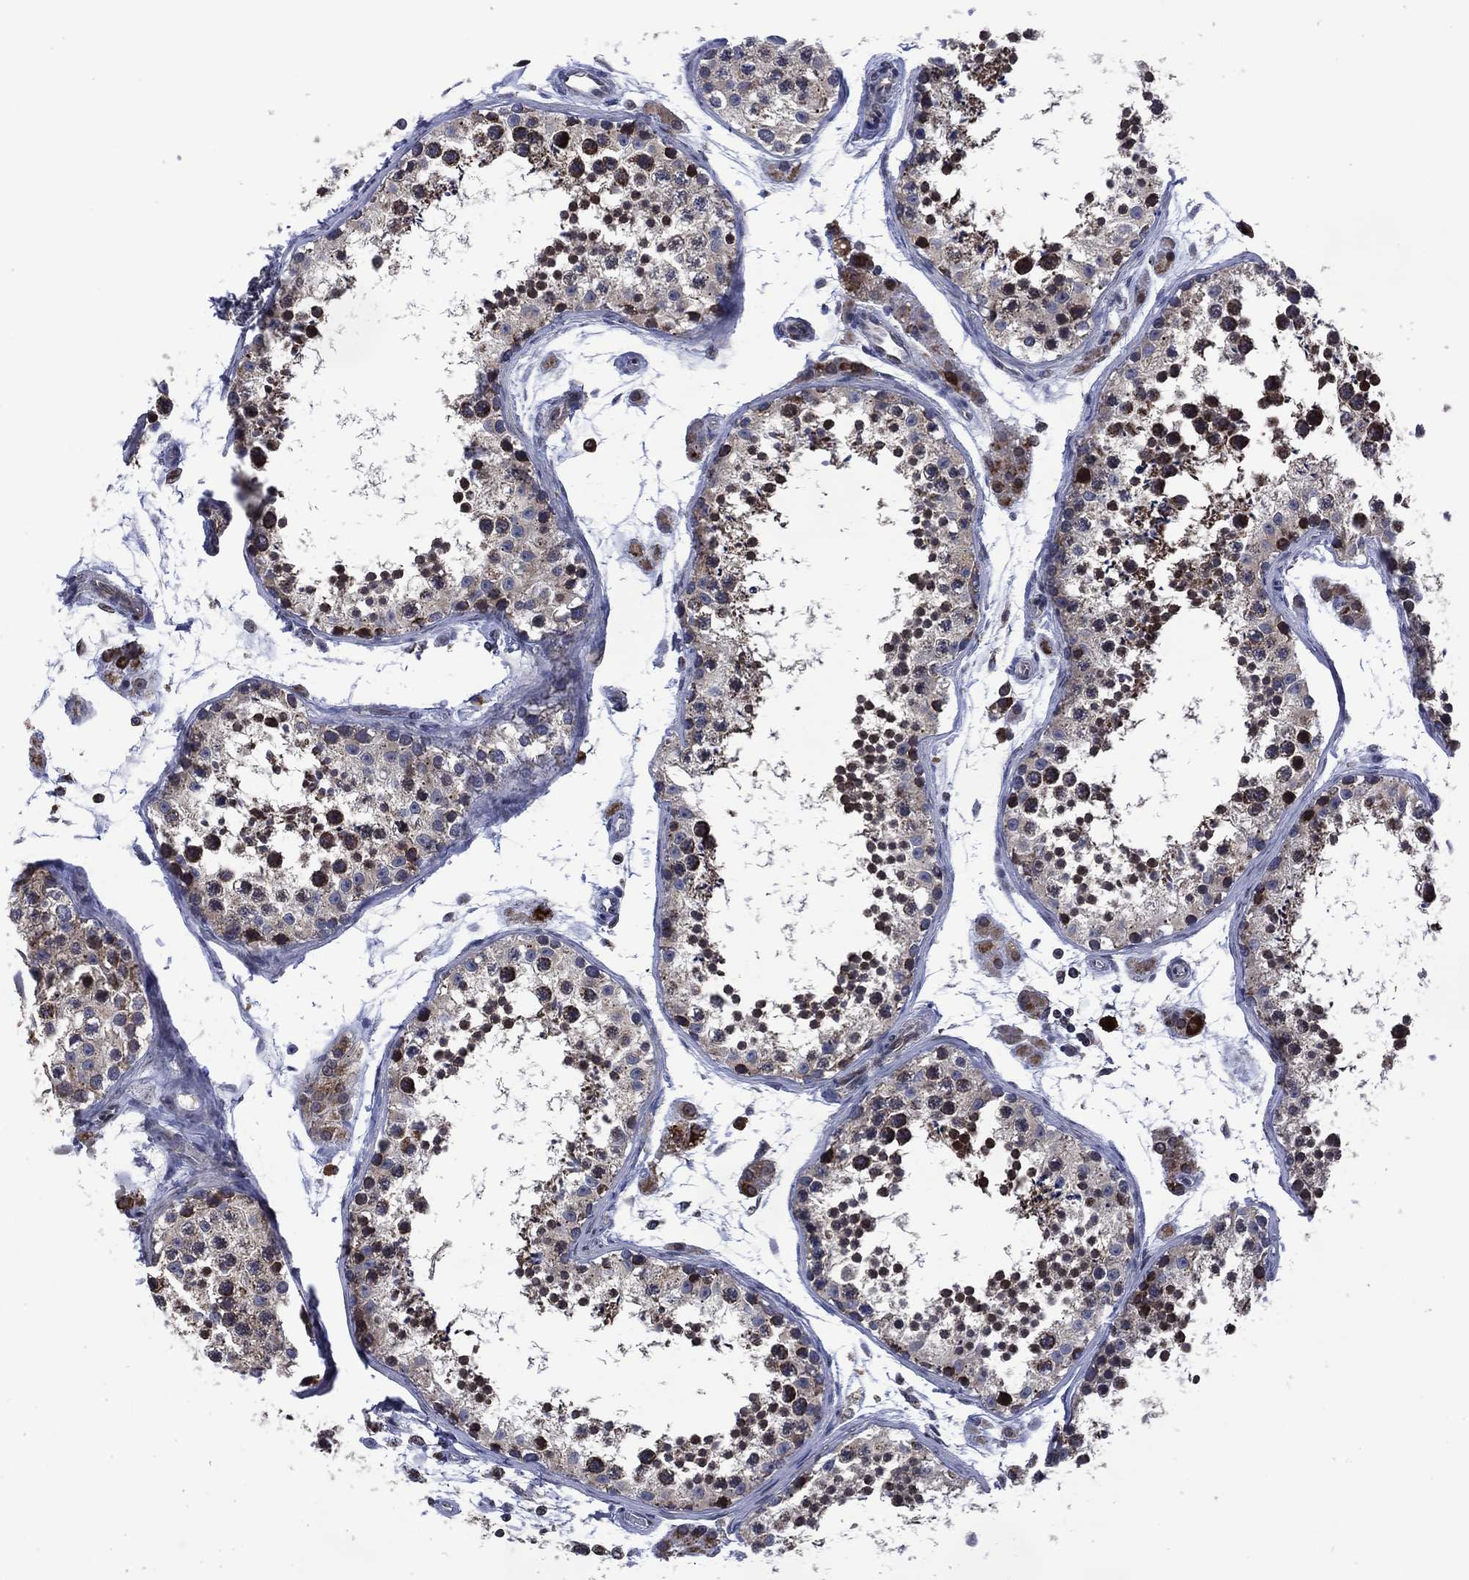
{"staining": {"intensity": "moderate", "quantity": "<25%", "location": "cytoplasmic/membranous"}, "tissue": "testis", "cell_type": "Cells in seminiferous ducts", "image_type": "normal", "snomed": [{"axis": "morphology", "description": "Normal tissue, NOS"}, {"axis": "topography", "description": "Testis"}], "caption": "Immunohistochemistry (DAB) staining of normal testis exhibits moderate cytoplasmic/membranous protein staining in about <25% of cells in seminiferous ducts.", "gene": "HTD2", "patient": {"sex": "male", "age": 41}}